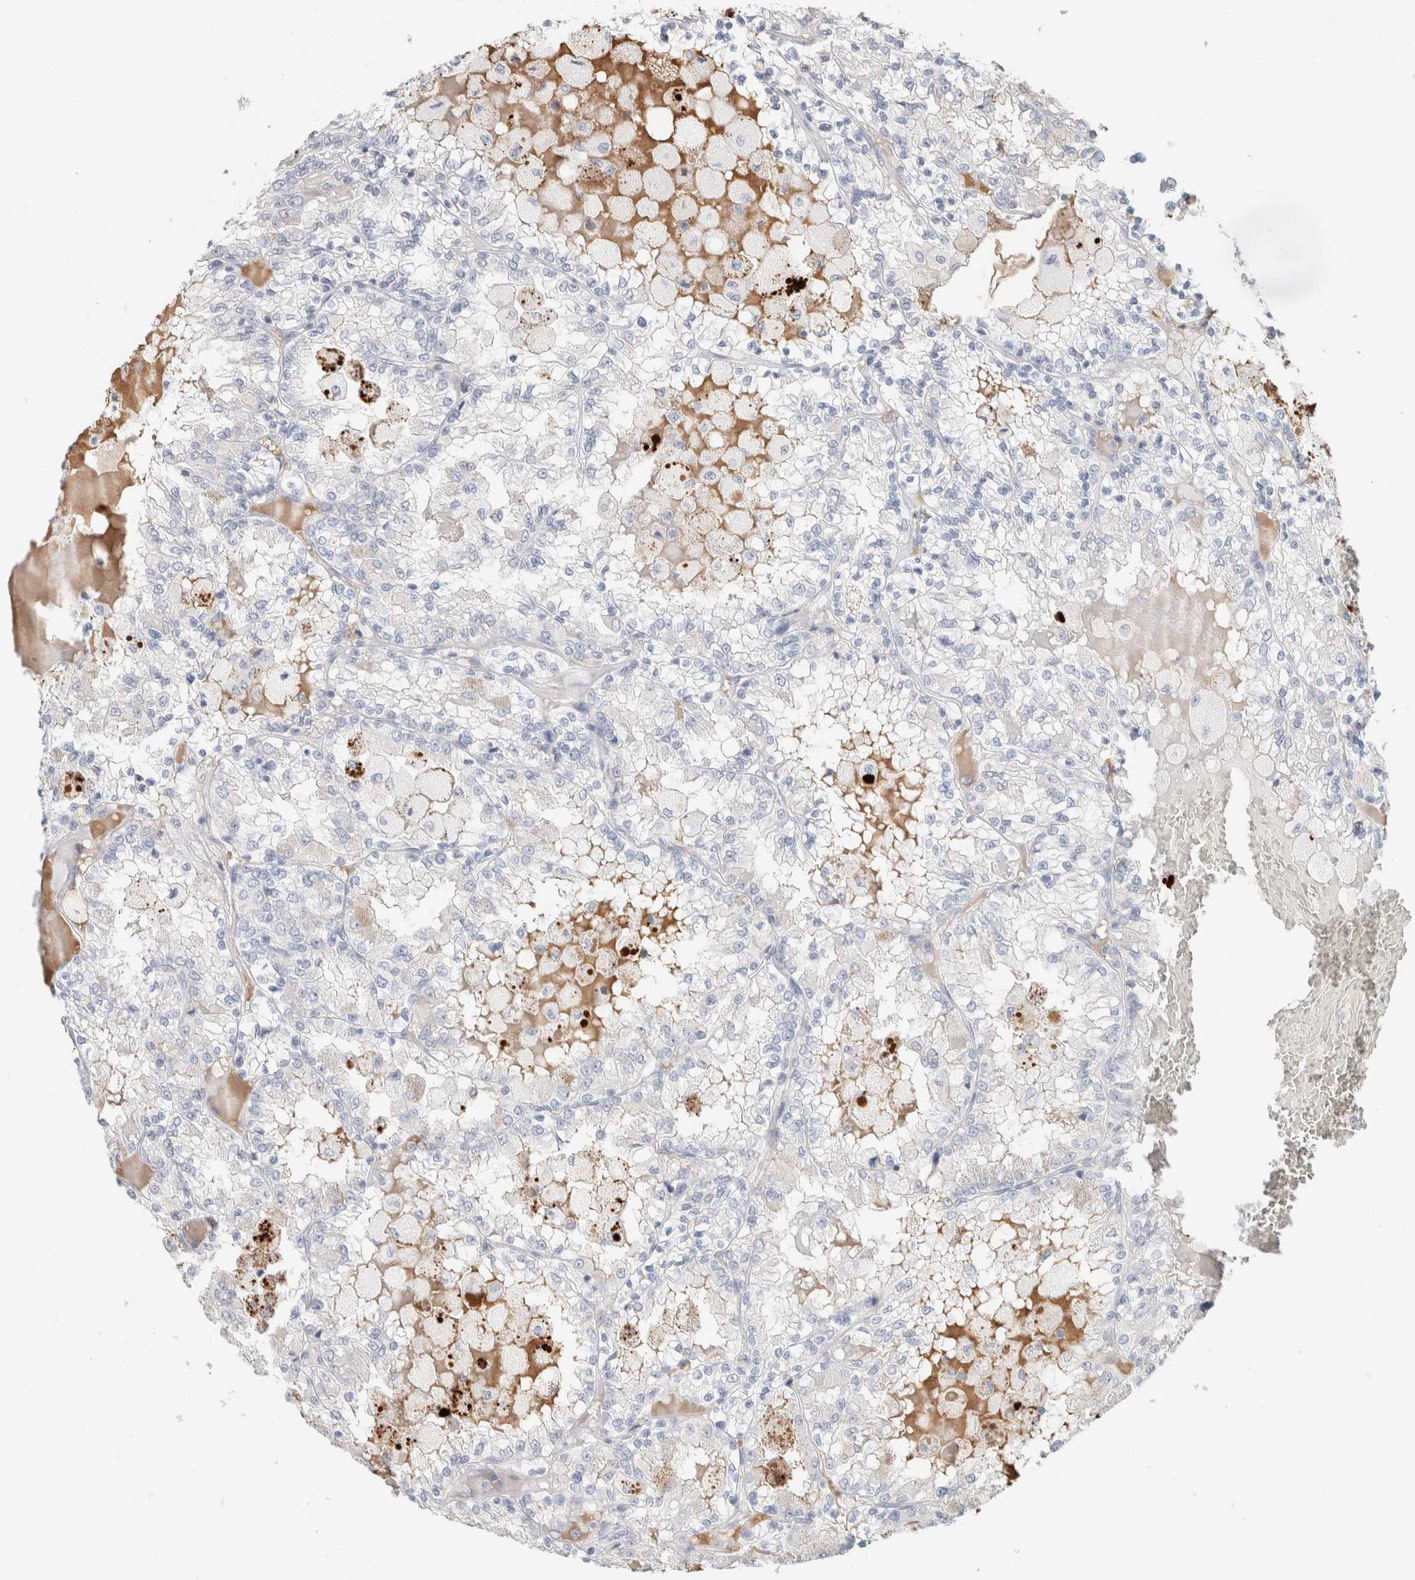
{"staining": {"intensity": "negative", "quantity": "none", "location": "none"}, "tissue": "renal cancer", "cell_type": "Tumor cells", "image_type": "cancer", "snomed": [{"axis": "morphology", "description": "Adenocarcinoma, NOS"}, {"axis": "topography", "description": "Kidney"}], "caption": "An image of renal cancer stained for a protein displays no brown staining in tumor cells.", "gene": "IL6", "patient": {"sex": "female", "age": 56}}